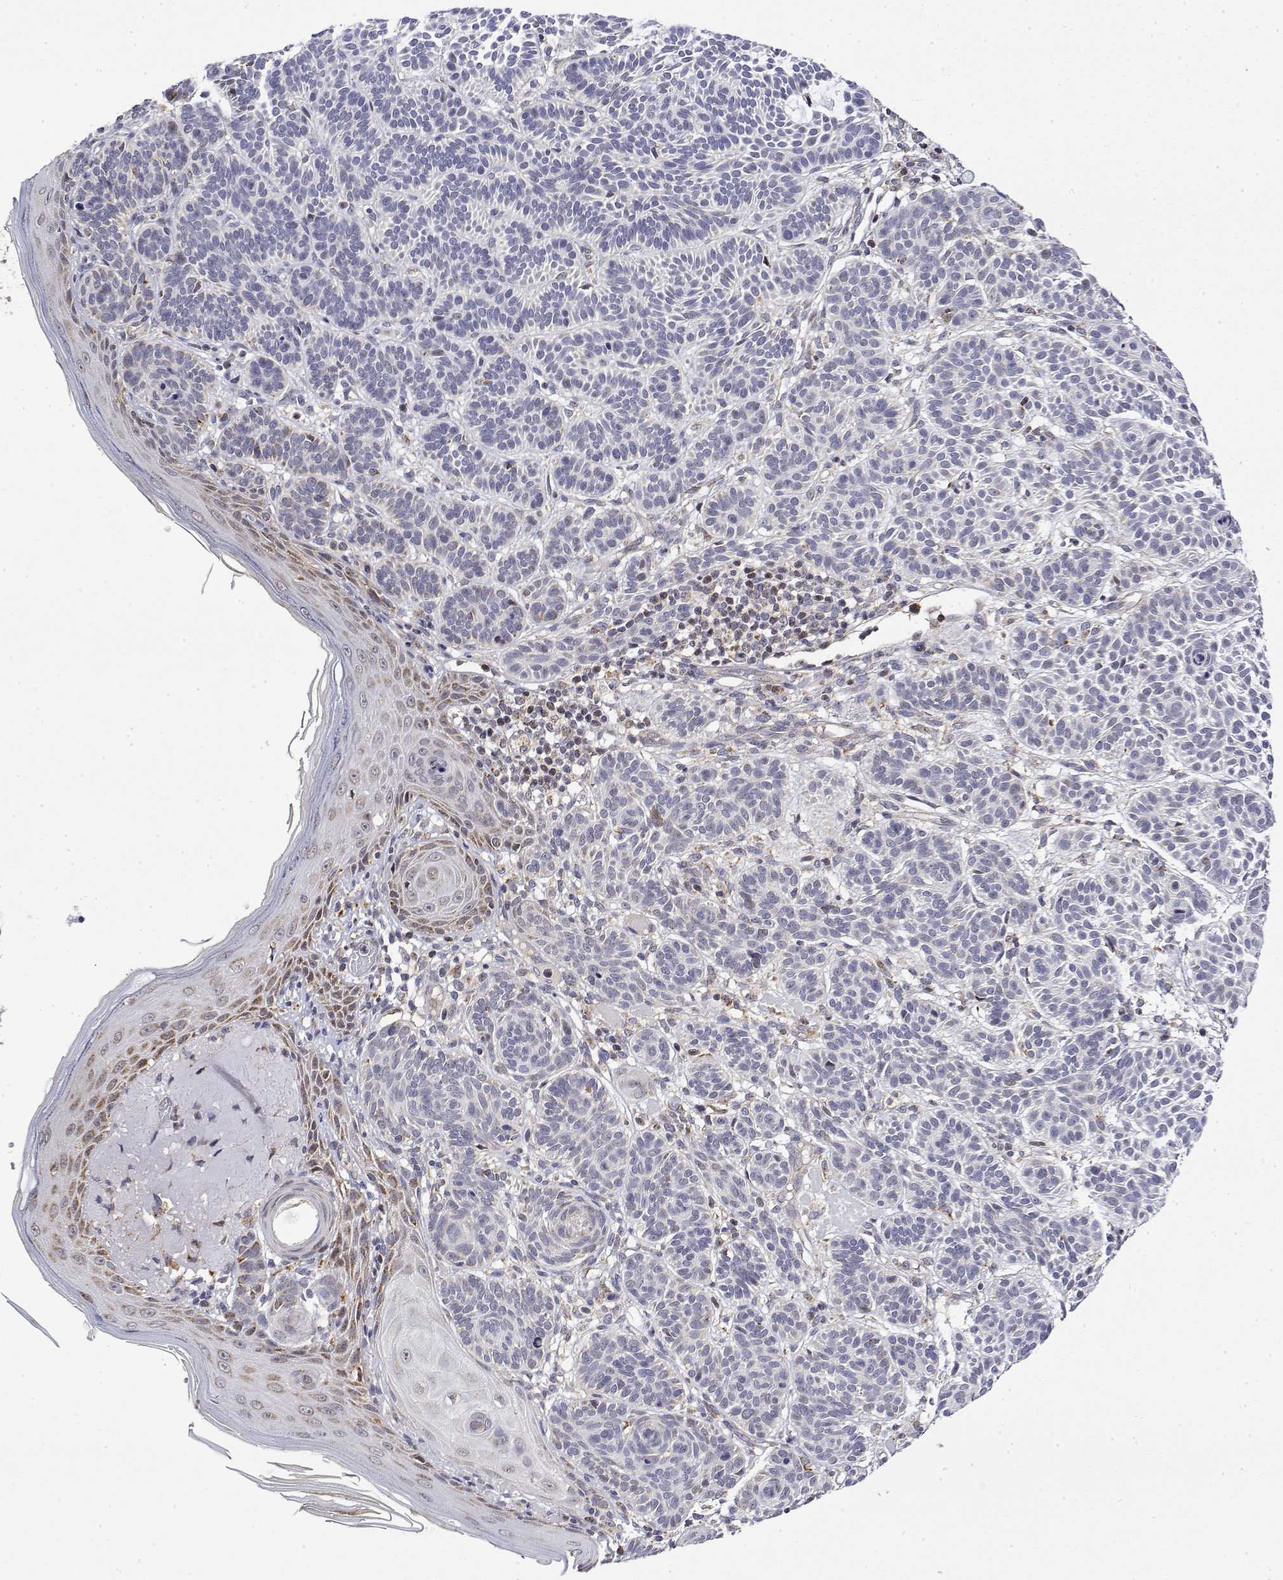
{"staining": {"intensity": "negative", "quantity": "none", "location": "none"}, "tissue": "skin cancer", "cell_type": "Tumor cells", "image_type": "cancer", "snomed": [{"axis": "morphology", "description": "Basal cell carcinoma"}, {"axis": "topography", "description": "Skin"}], "caption": "This is an immunohistochemistry histopathology image of skin cancer. There is no positivity in tumor cells.", "gene": "GADD45GIP1", "patient": {"sex": "male", "age": 85}}